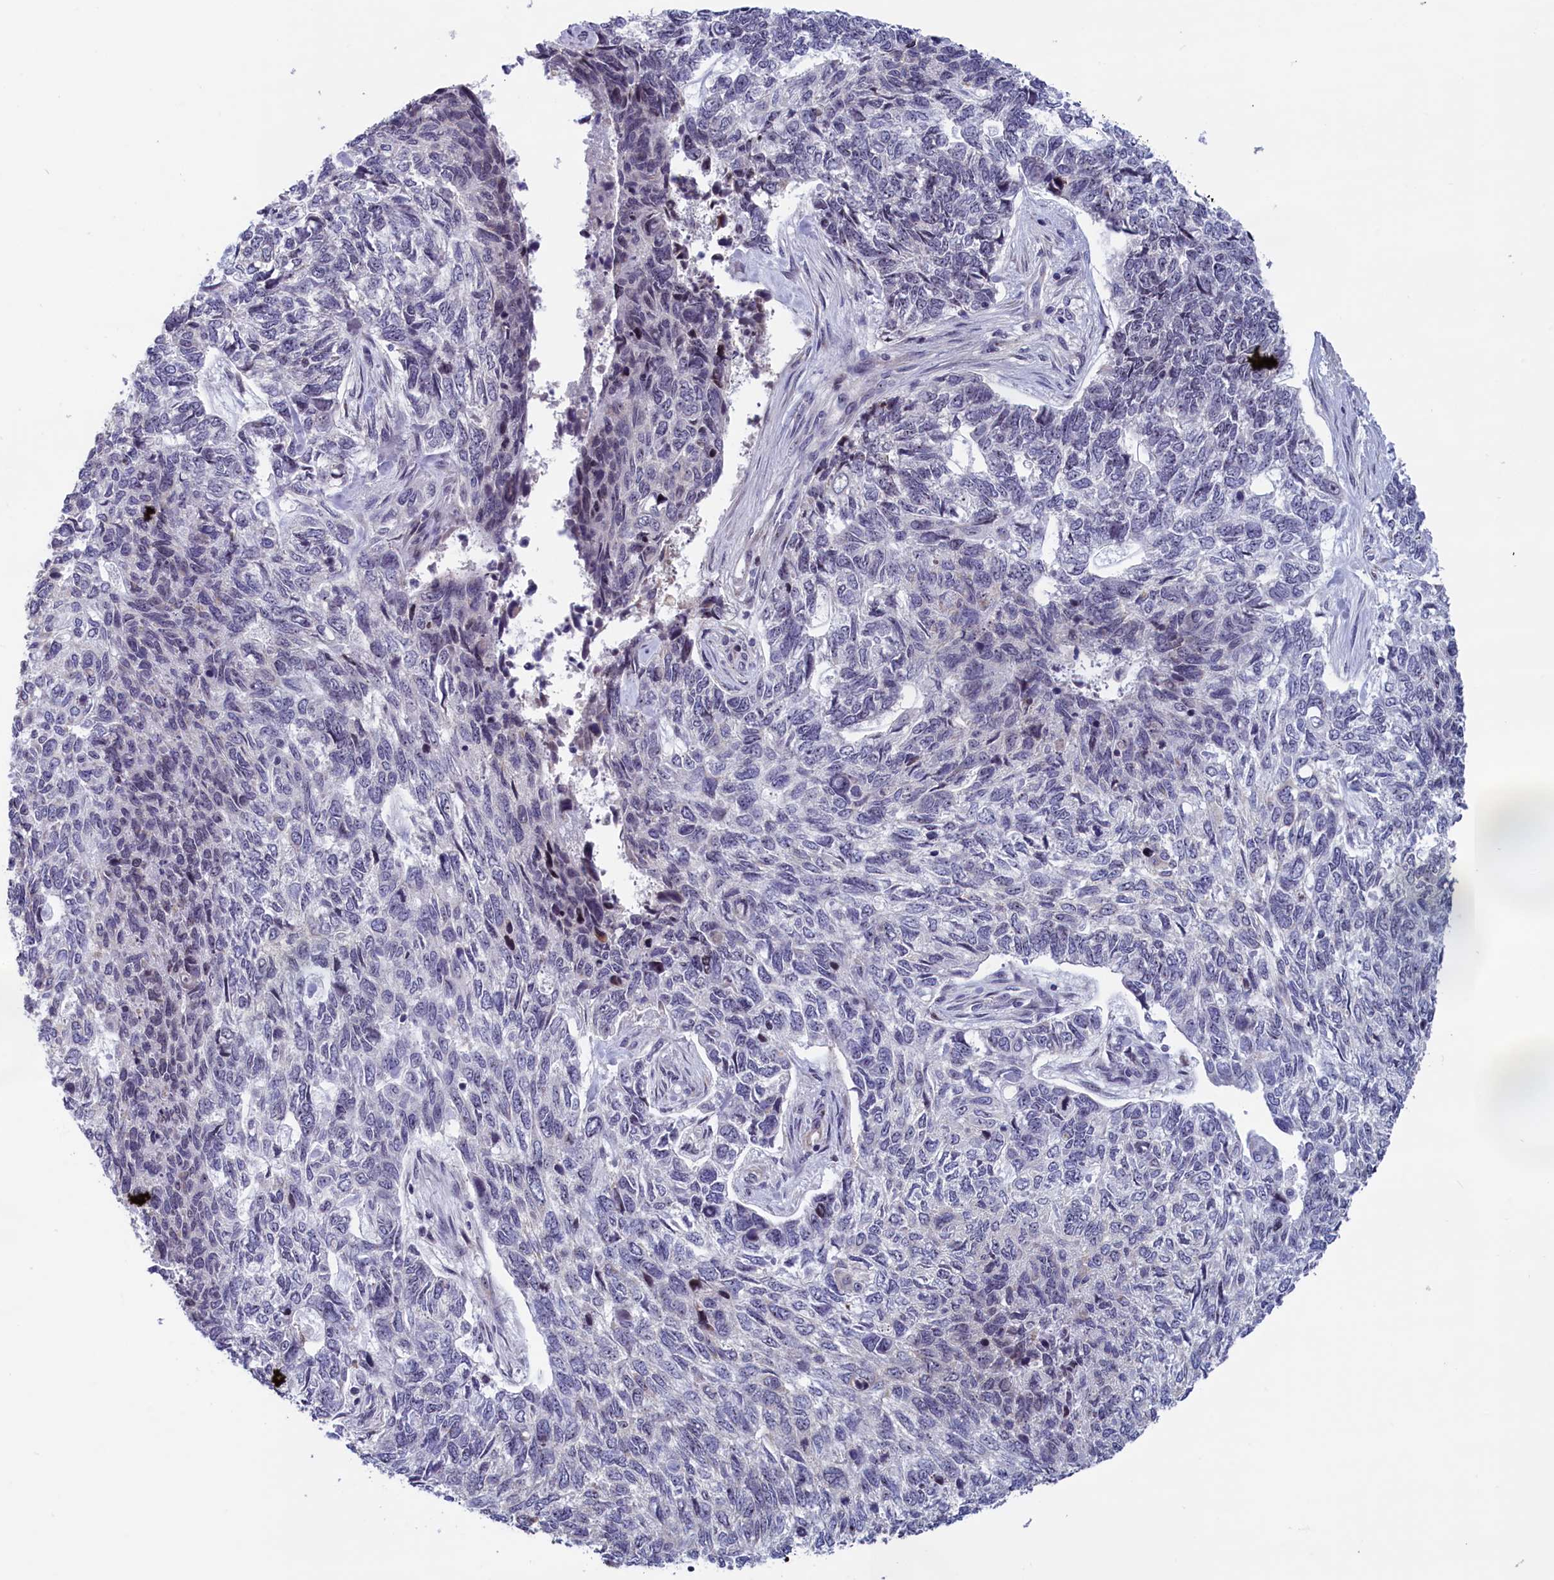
{"staining": {"intensity": "negative", "quantity": "none", "location": "none"}, "tissue": "skin cancer", "cell_type": "Tumor cells", "image_type": "cancer", "snomed": [{"axis": "morphology", "description": "Basal cell carcinoma"}, {"axis": "topography", "description": "Skin"}], "caption": "Tumor cells are negative for brown protein staining in skin cancer.", "gene": "PPAN", "patient": {"sex": "female", "age": 65}}